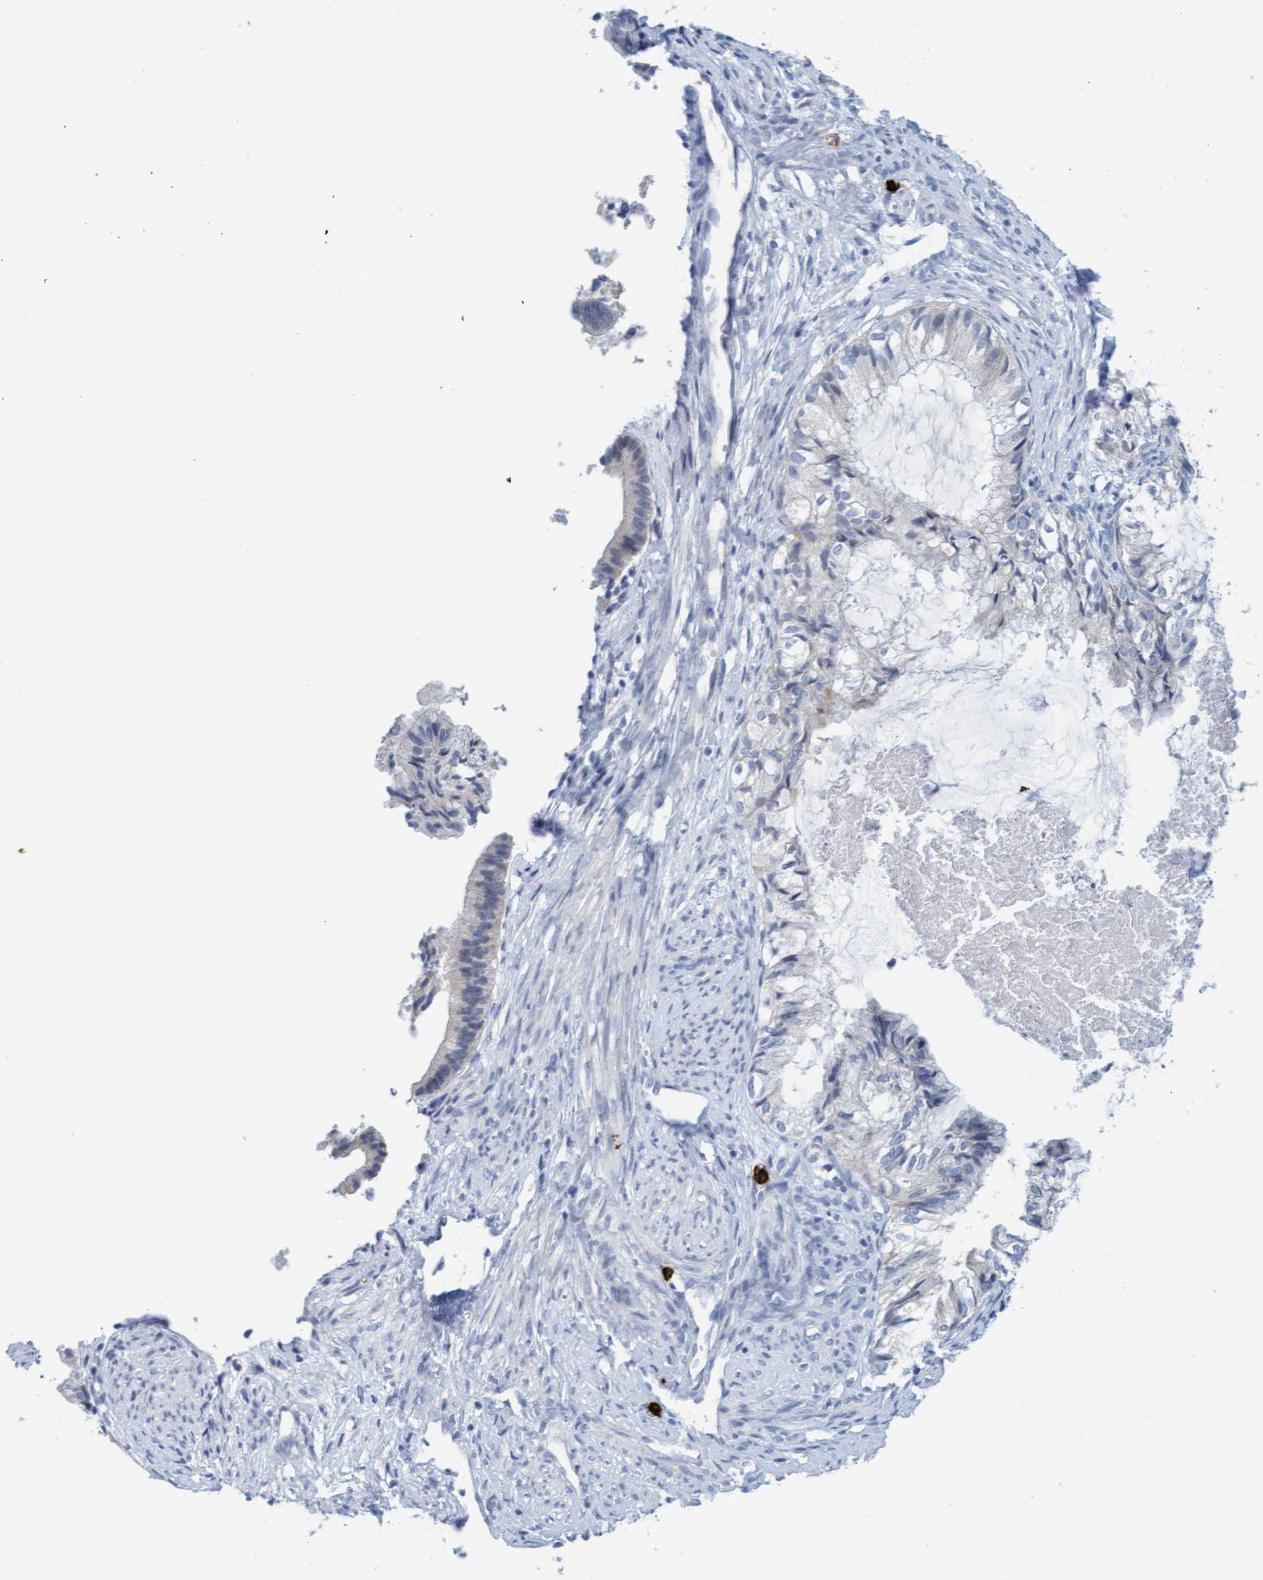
{"staining": {"intensity": "negative", "quantity": "none", "location": "none"}, "tissue": "cervical cancer", "cell_type": "Tumor cells", "image_type": "cancer", "snomed": [{"axis": "morphology", "description": "Normal tissue, NOS"}, {"axis": "morphology", "description": "Adenocarcinoma, NOS"}, {"axis": "topography", "description": "Cervix"}, {"axis": "topography", "description": "Endometrium"}], "caption": "This is an IHC photomicrograph of cervical adenocarcinoma. There is no expression in tumor cells.", "gene": "CPA3", "patient": {"sex": "female", "age": 86}}